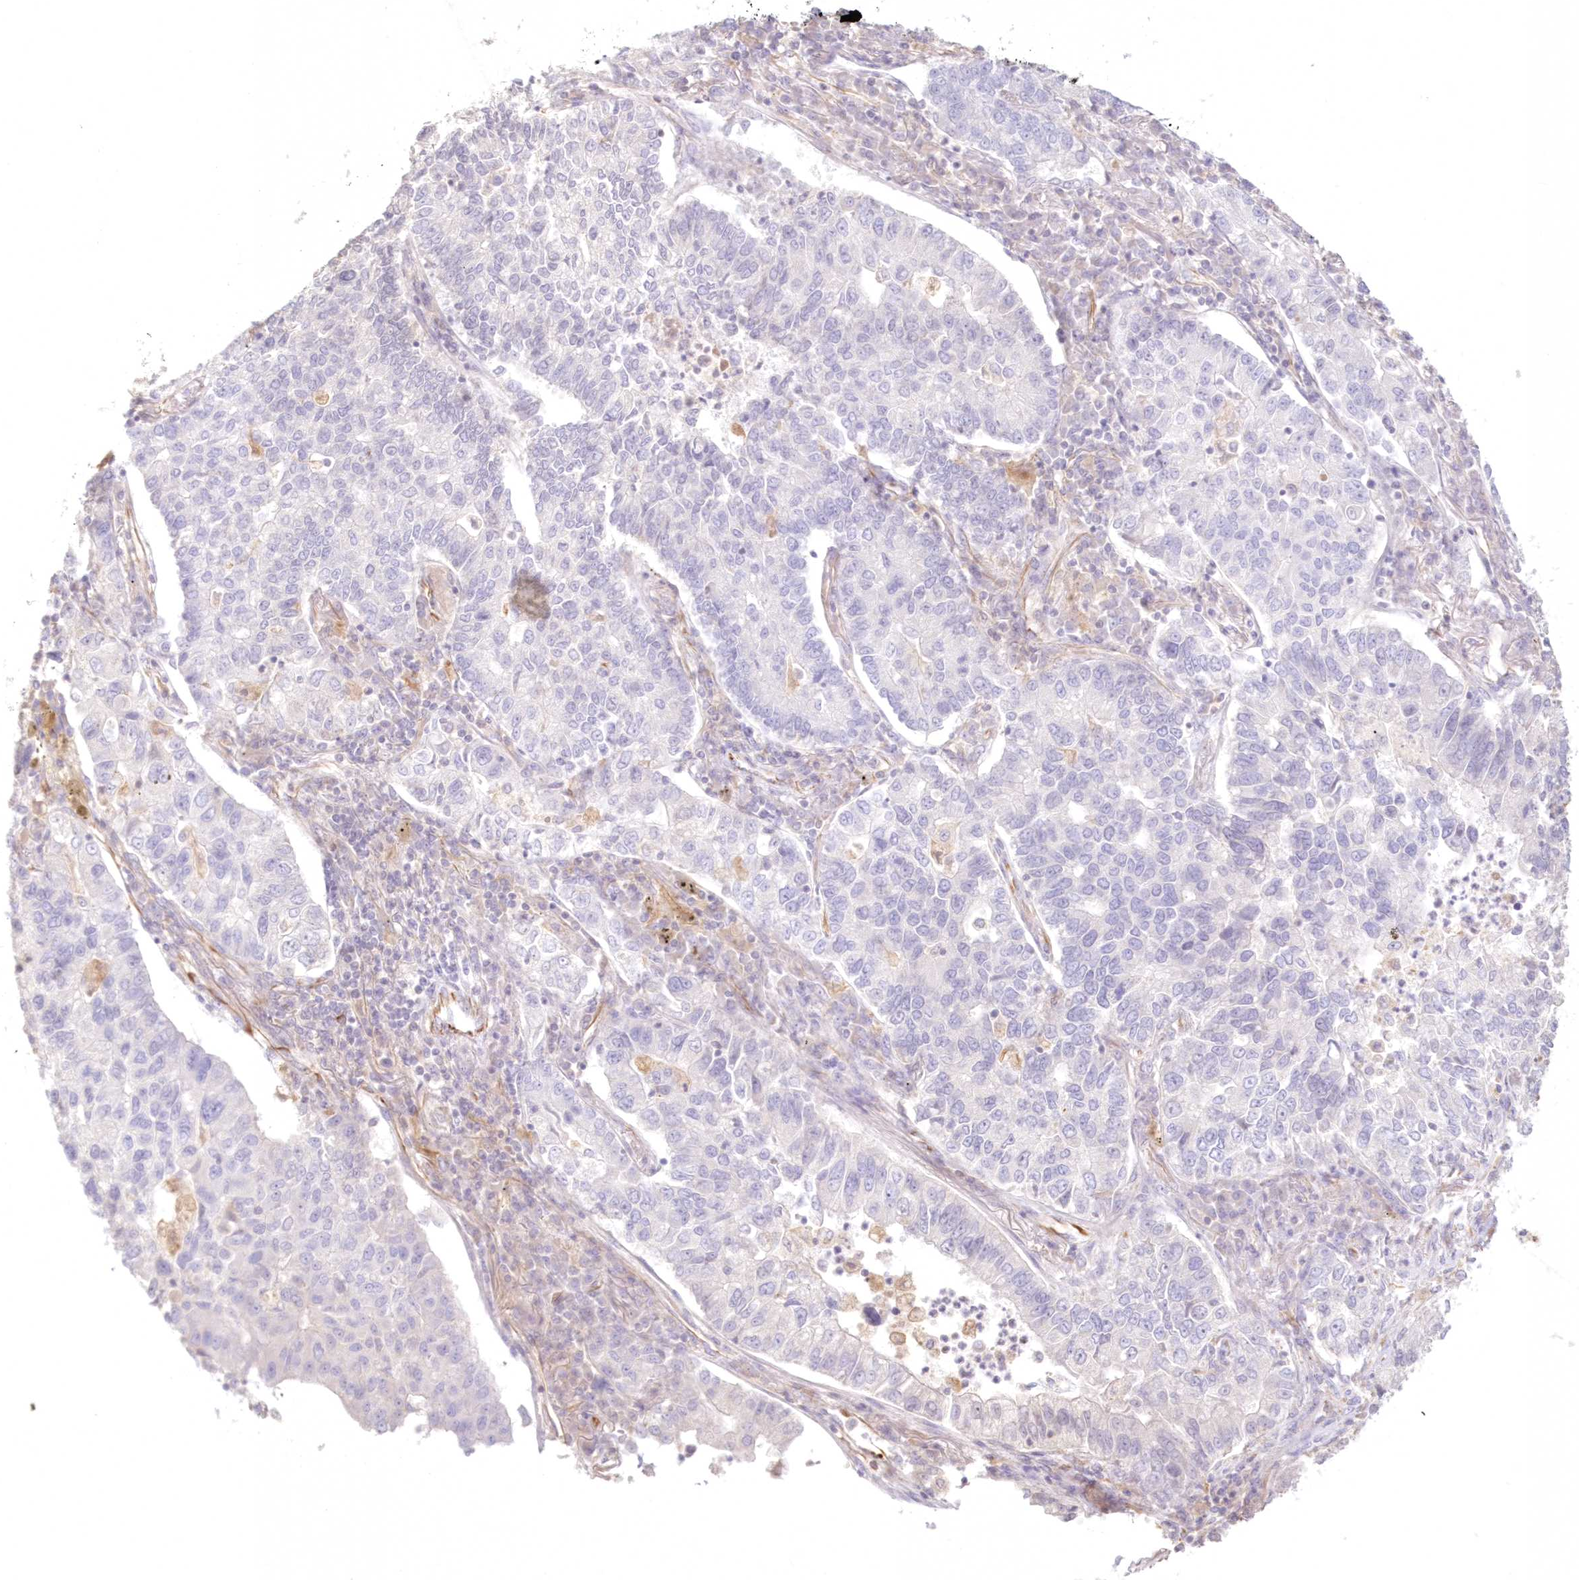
{"staining": {"intensity": "negative", "quantity": "none", "location": "none"}, "tissue": "lung cancer", "cell_type": "Tumor cells", "image_type": "cancer", "snomed": [{"axis": "morphology", "description": "Adenocarcinoma, NOS"}, {"axis": "topography", "description": "Lung"}], "caption": "Tumor cells show no significant protein staining in lung cancer (adenocarcinoma).", "gene": "DMRTB1", "patient": {"sex": "male", "age": 49}}